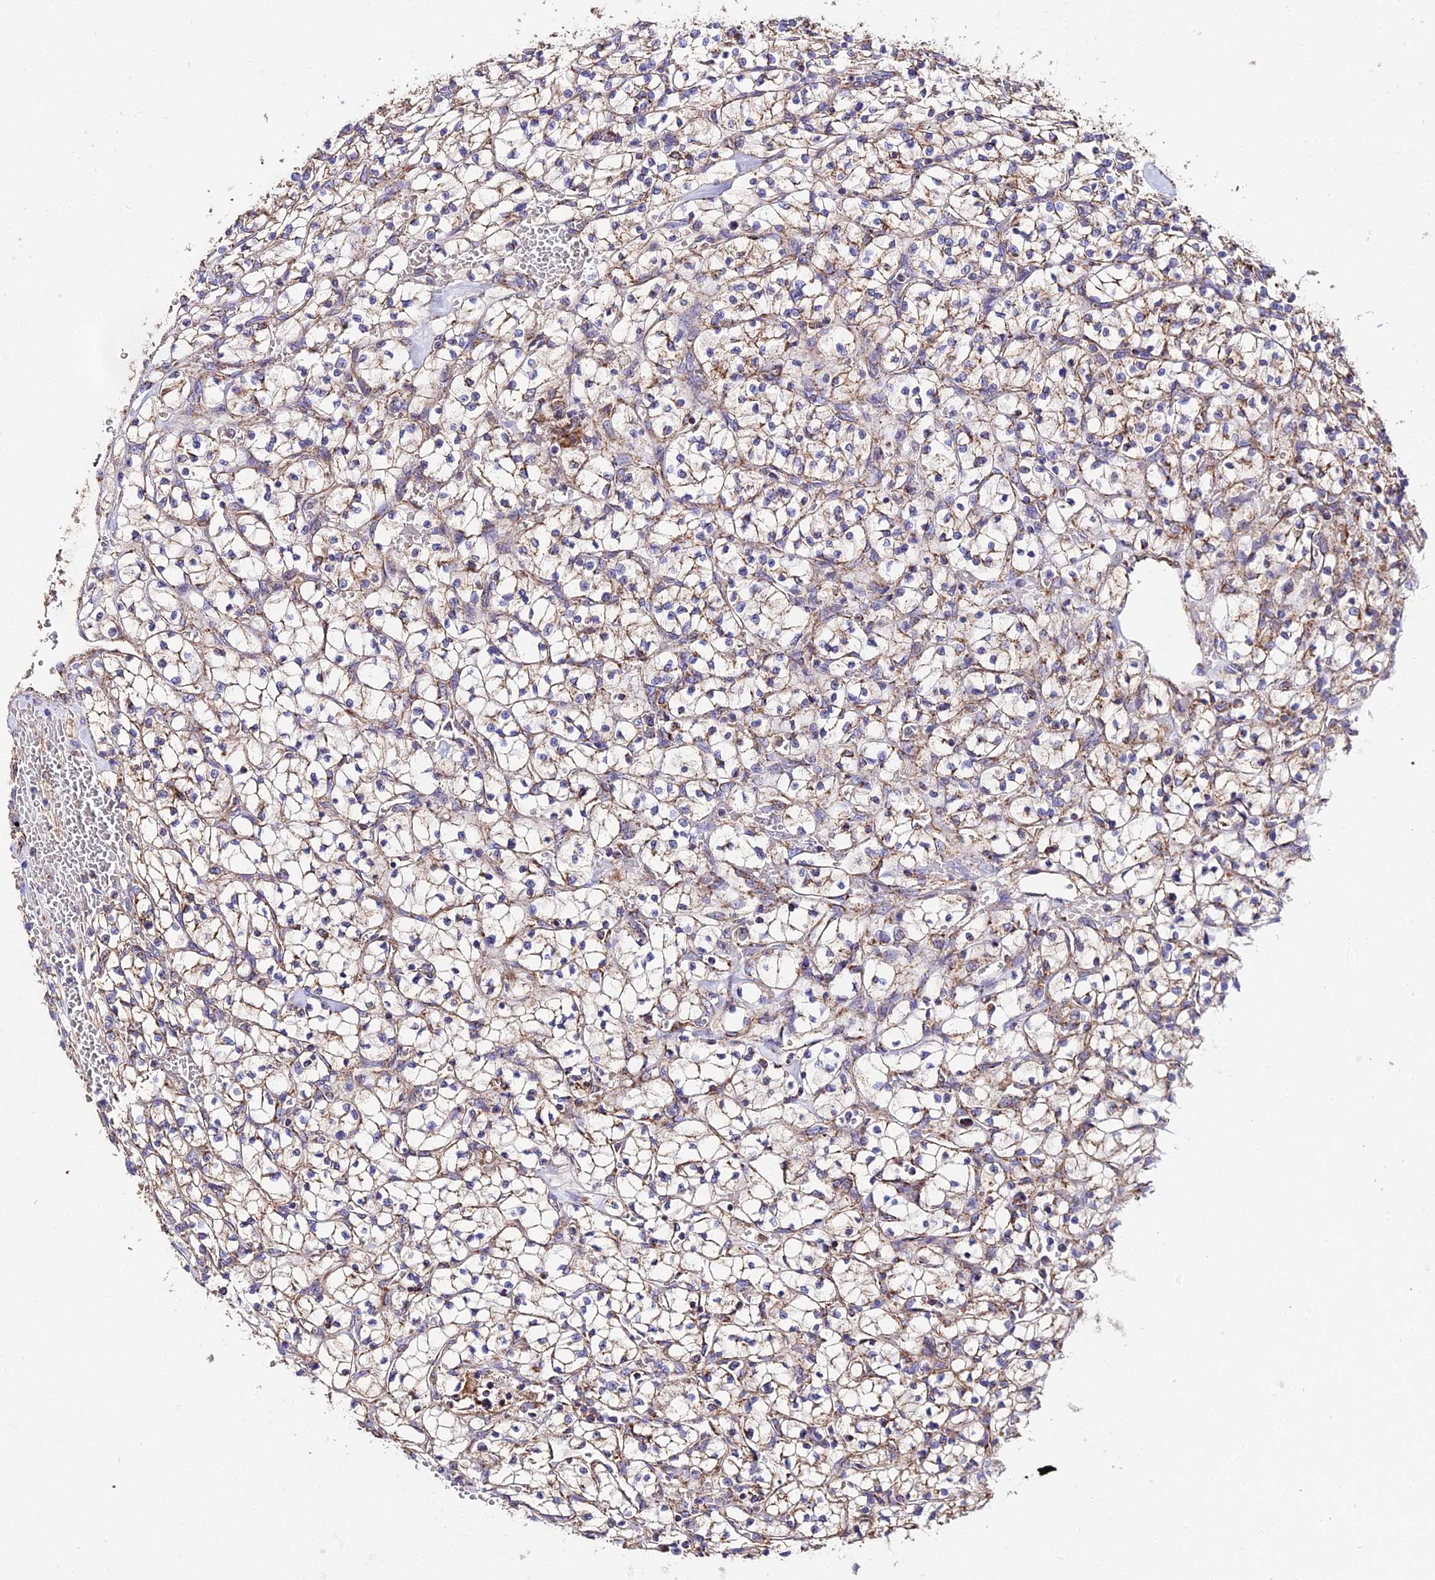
{"staining": {"intensity": "weak", "quantity": ">75%", "location": "cytoplasmic/membranous"}, "tissue": "renal cancer", "cell_type": "Tumor cells", "image_type": "cancer", "snomed": [{"axis": "morphology", "description": "Adenocarcinoma, NOS"}, {"axis": "topography", "description": "Kidney"}], "caption": "Immunohistochemical staining of human renal cancer (adenocarcinoma) shows low levels of weak cytoplasmic/membranous expression in about >75% of tumor cells.", "gene": "OCIAD1", "patient": {"sex": "female", "age": 64}}